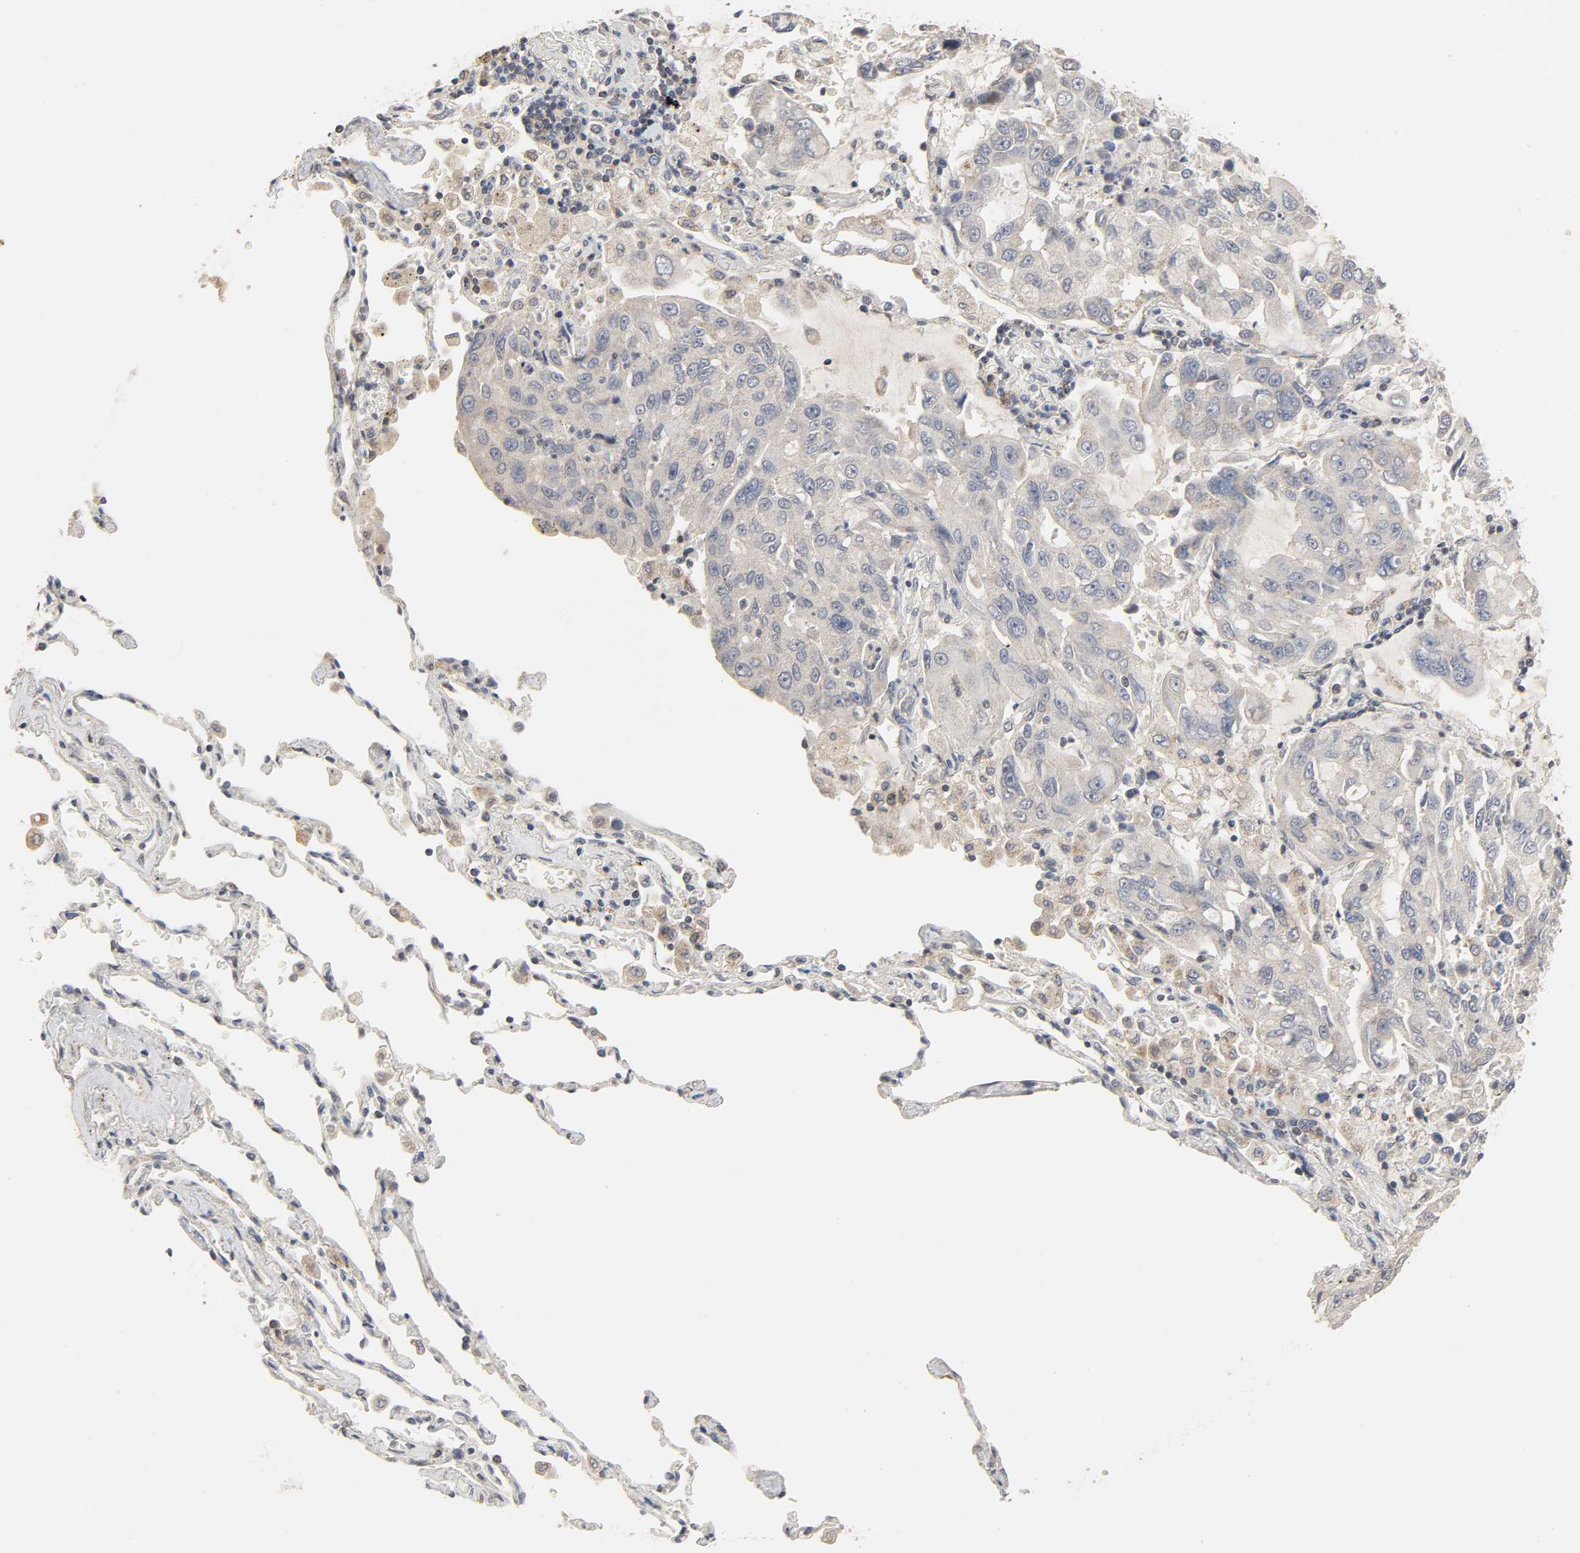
{"staining": {"intensity": "weak", "quantity": "25%-75%", "location": "cytoplasmic/membranous"}, "tissue": "lung cancer", "cell_type": "Tumor cells", "image_type": "cancer", "snomed": [{"axis": "morphology", "description": "Adenocarcinoma, NOS"}, {"axis": "topography", "description": "Lung"}], "caption": "Protein expression analysis of adenocarcinoma (lung) reveals weak cytoplasmic/membranous expression in about 25%-75% of tumor cells. The protein of interest is stained brown, and the nuclei are stained in blue (DAB IHC with brightfield microscopy, high magnification).", "gene": "CLEC4E", "patient": {"sex": "male", "age": 64}}